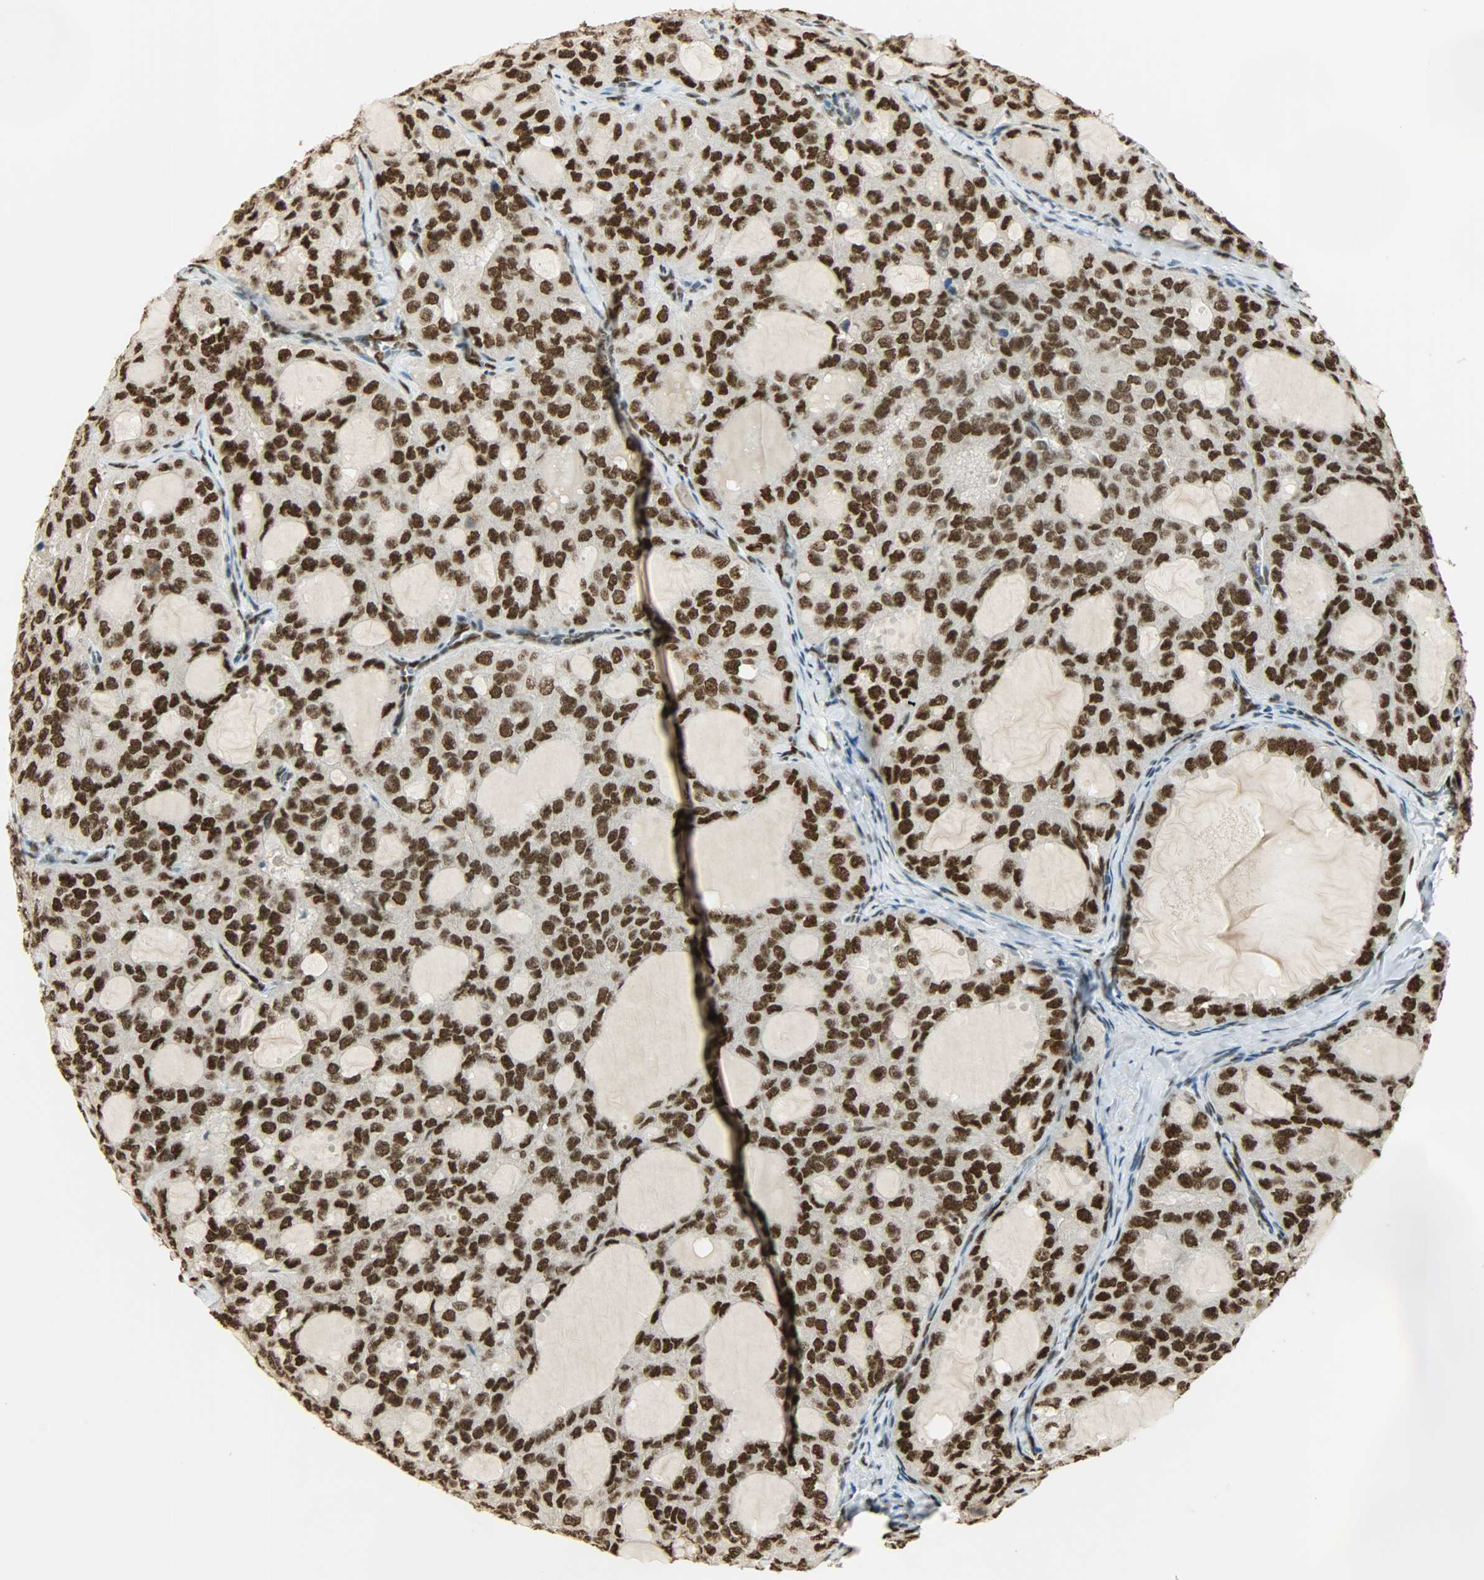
{"staining": {"intensity": "strong", "quantity": ">75%", "location": "nuclear"}, "tissue": "thyroid cancer", "cell_type": "Tumor cells", "image_type": "cancer", "snomed": [{"axis": "morphology", "description": "Follicular adenoma carcinoma, NOS"}, {"axis": "topography", "description": "Thyroid gland"}], "caption": "An IHC micrograph of tumor tissue is shown. Protein staining in brown highlights strong nuclear positivity in thyroid cancer within tumor cells. The staining was performed using DAB (3,3'-diaminobenzidine), with brown indicating positive protein expression. Nuclei are stained blue with hematoxylin.", "gene": "MYEF2", "patient": {"sex": "male", "age": 75}}